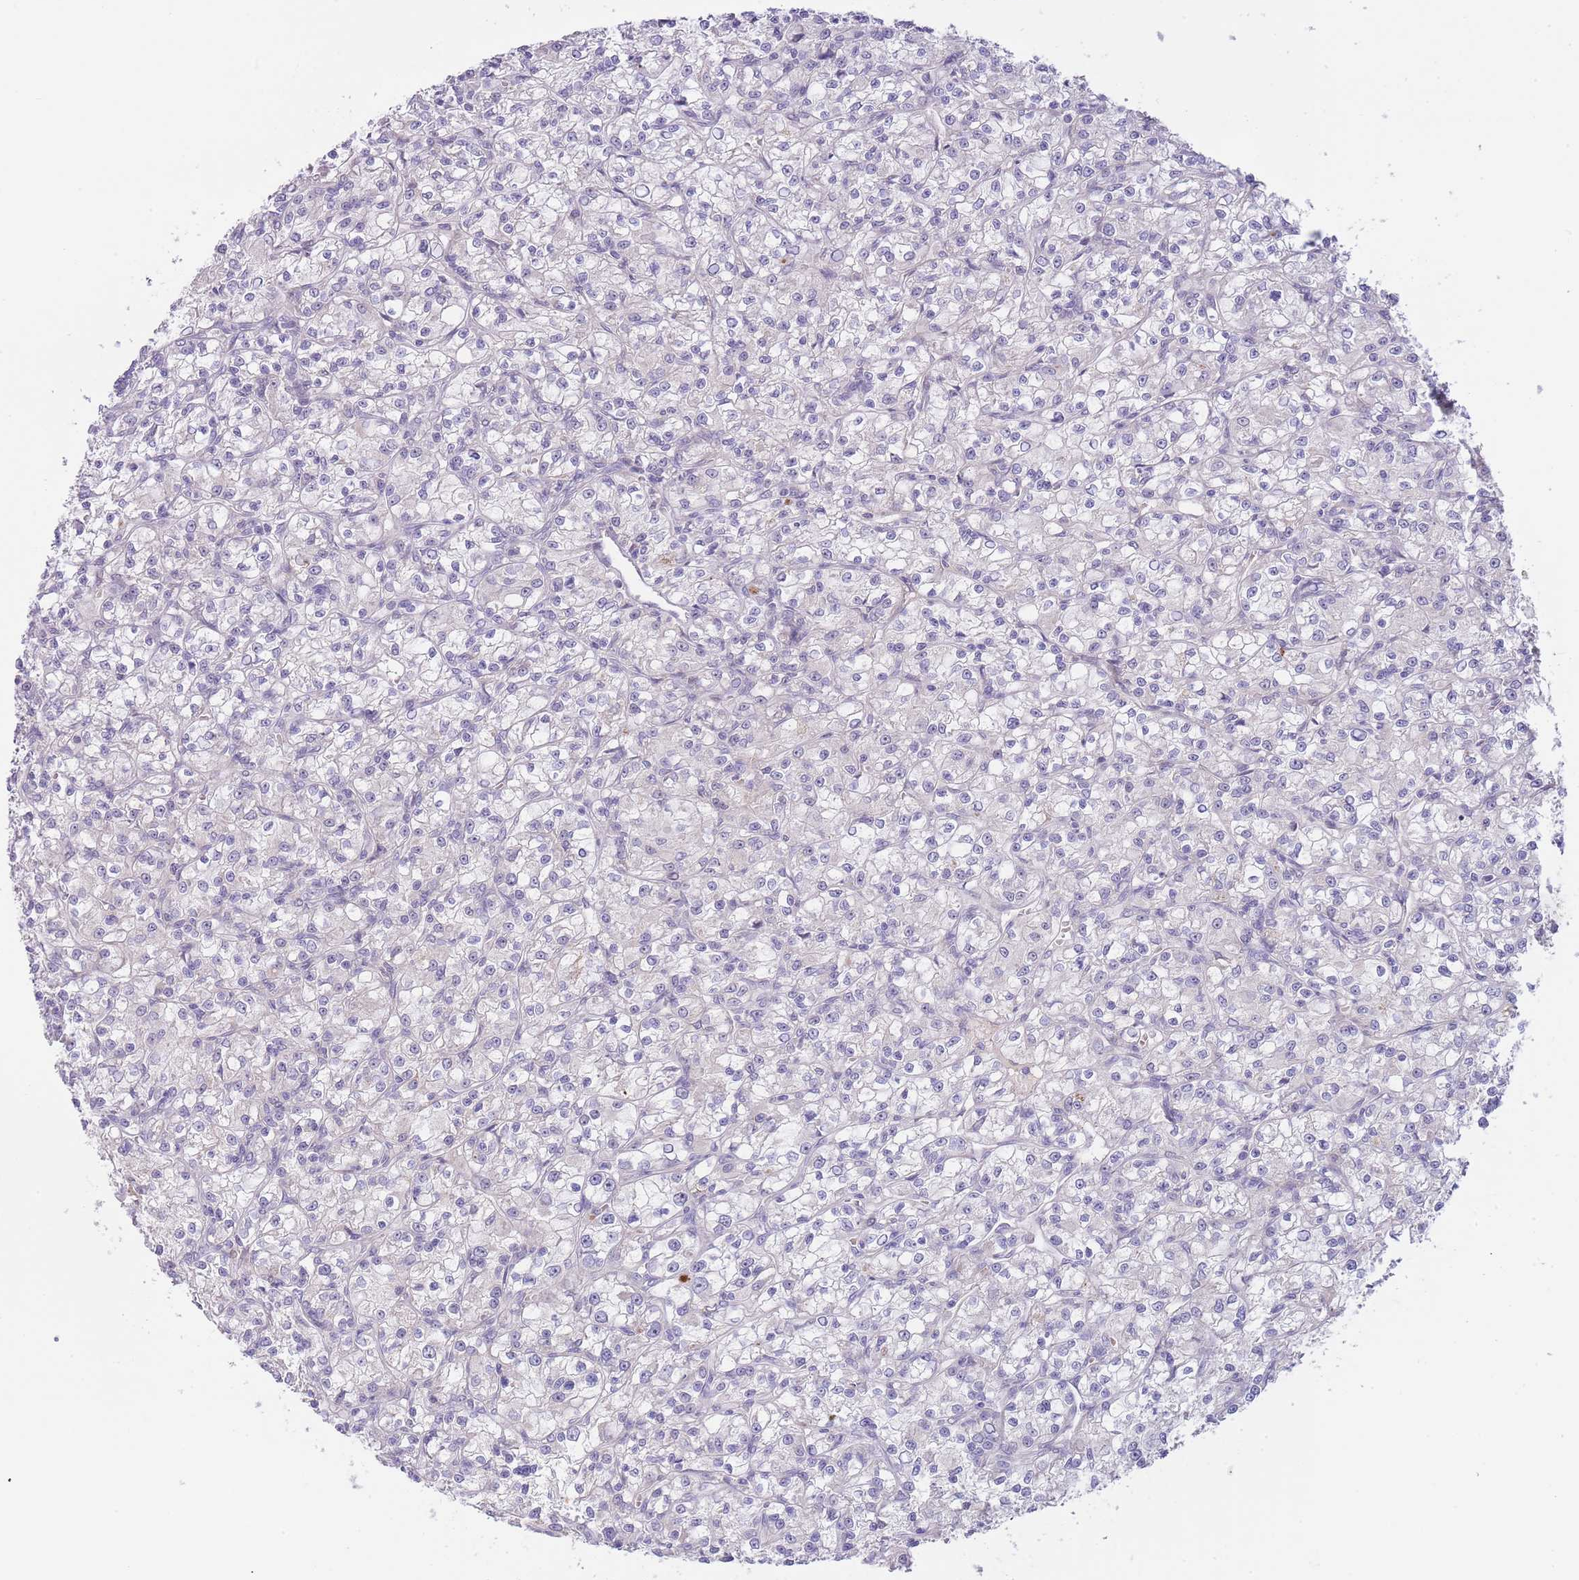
{"staining": {"intensity": "negative", "quantity": "none", "location": "none"}, "tissue": "renal cancer", "cell_type": "Tumor cells", "image_type": "cancer", "snomed": [{"axis": "morphology", "description": "Adenocarcinoma, NOS"}, {"axis": "topography", "description": "Kidney"}], "caption": "Immunohistochemistry (IHC) micrograph of neoplastic tissue: adenocarcinoma (renal) stained with DAB shows no significant protein expression in tumor cells.", "gene": "AP1S2", "patient": {"sex": "female", "age": 59}}